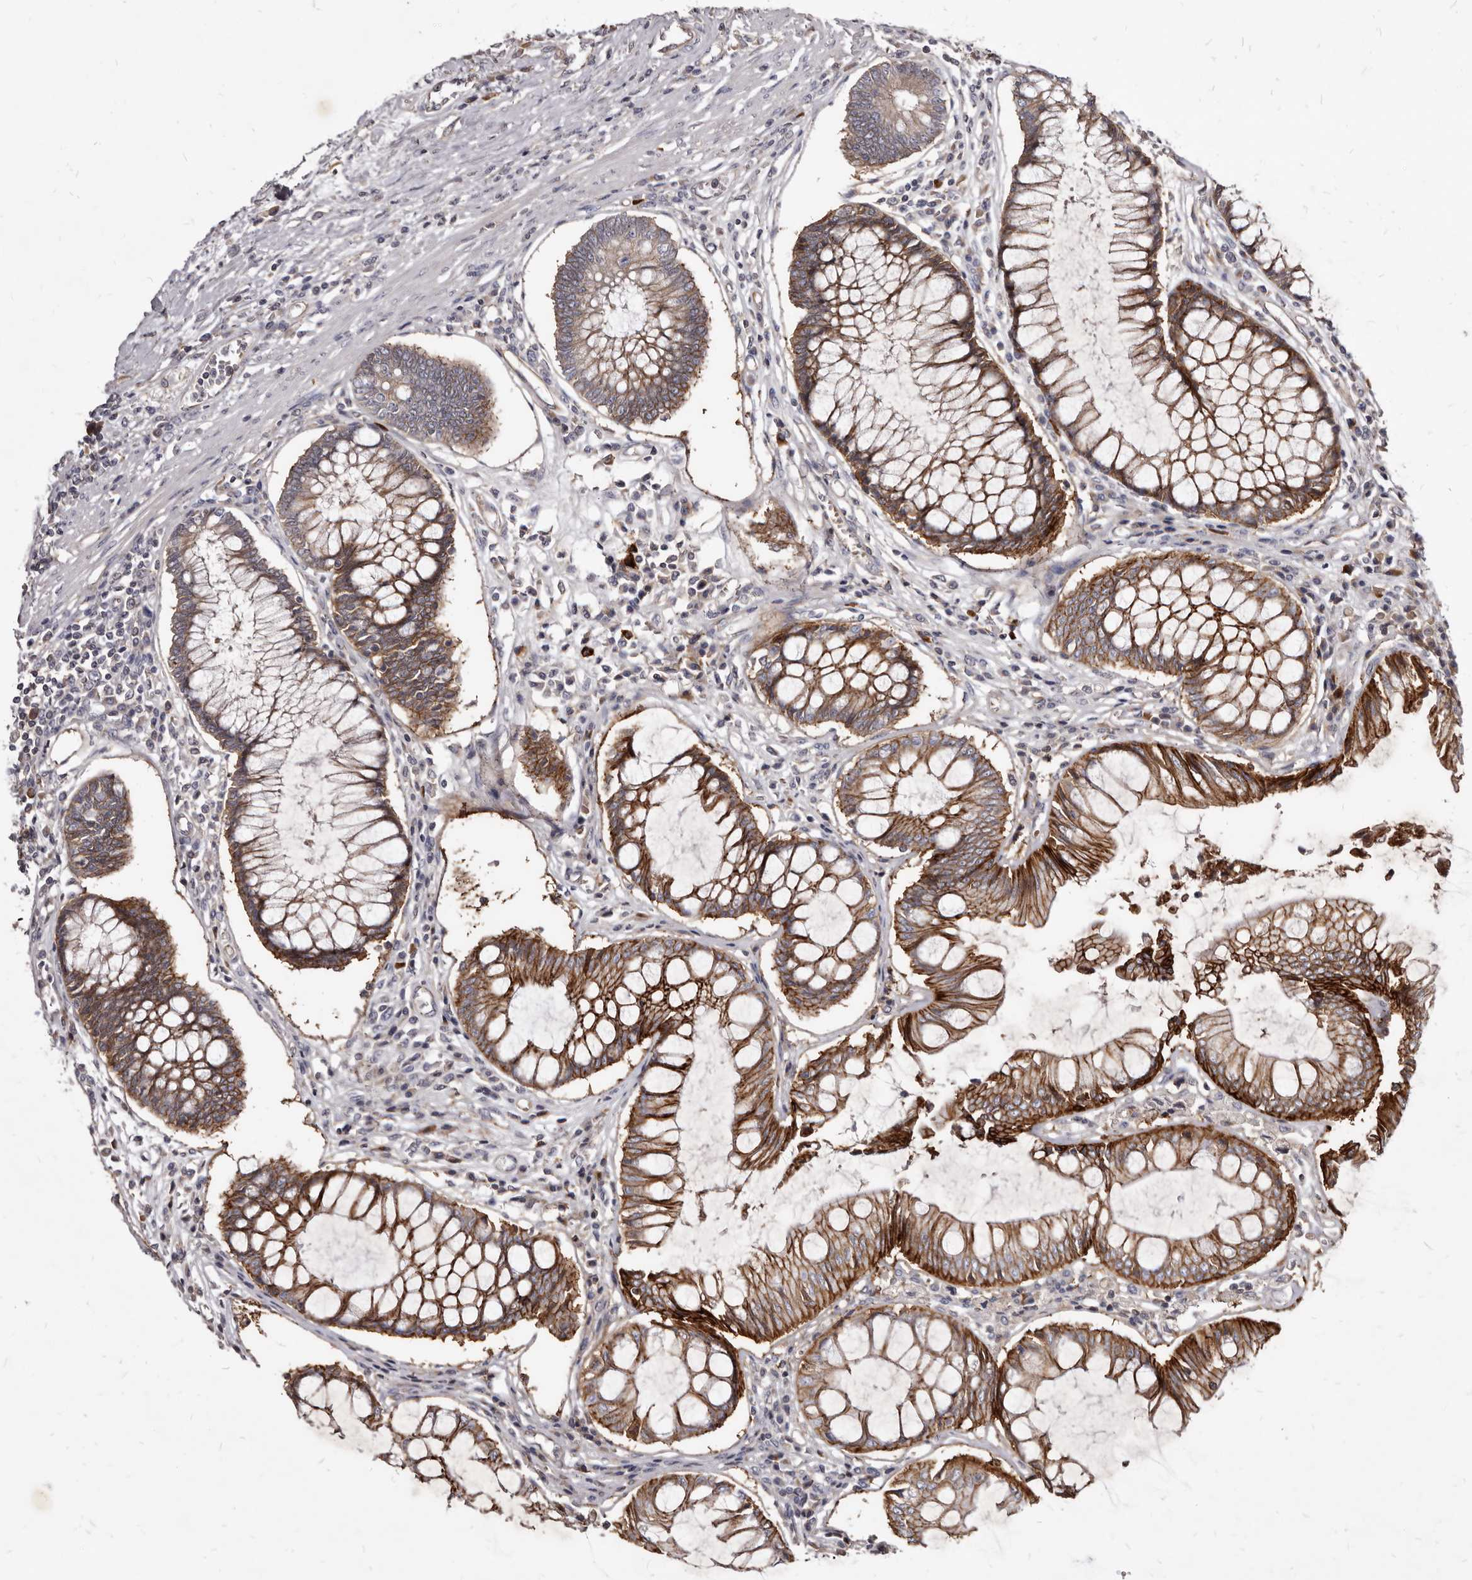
{"staining": {"intensity": "moderate", "quantity": ">75%", "location": "cytoplasmic/membranous"}, "tissue": "colorectal cancer", "cell_type": "Tumor cells", "image_type": "cancer", "snomed": [{"axis": "morphology", "description": "Adenocarcinoma, NOS"}, {"axis": "topography", "description": "Rectum"}], "caption": "The immunohistochemical stain highlights moderate cytoplasmic/membranous staining in tumor cells of colorectal cancer (adenocarcinoma) tissue.", "gene": "FAS", "patient": {"sex": "male", "age": 84}}